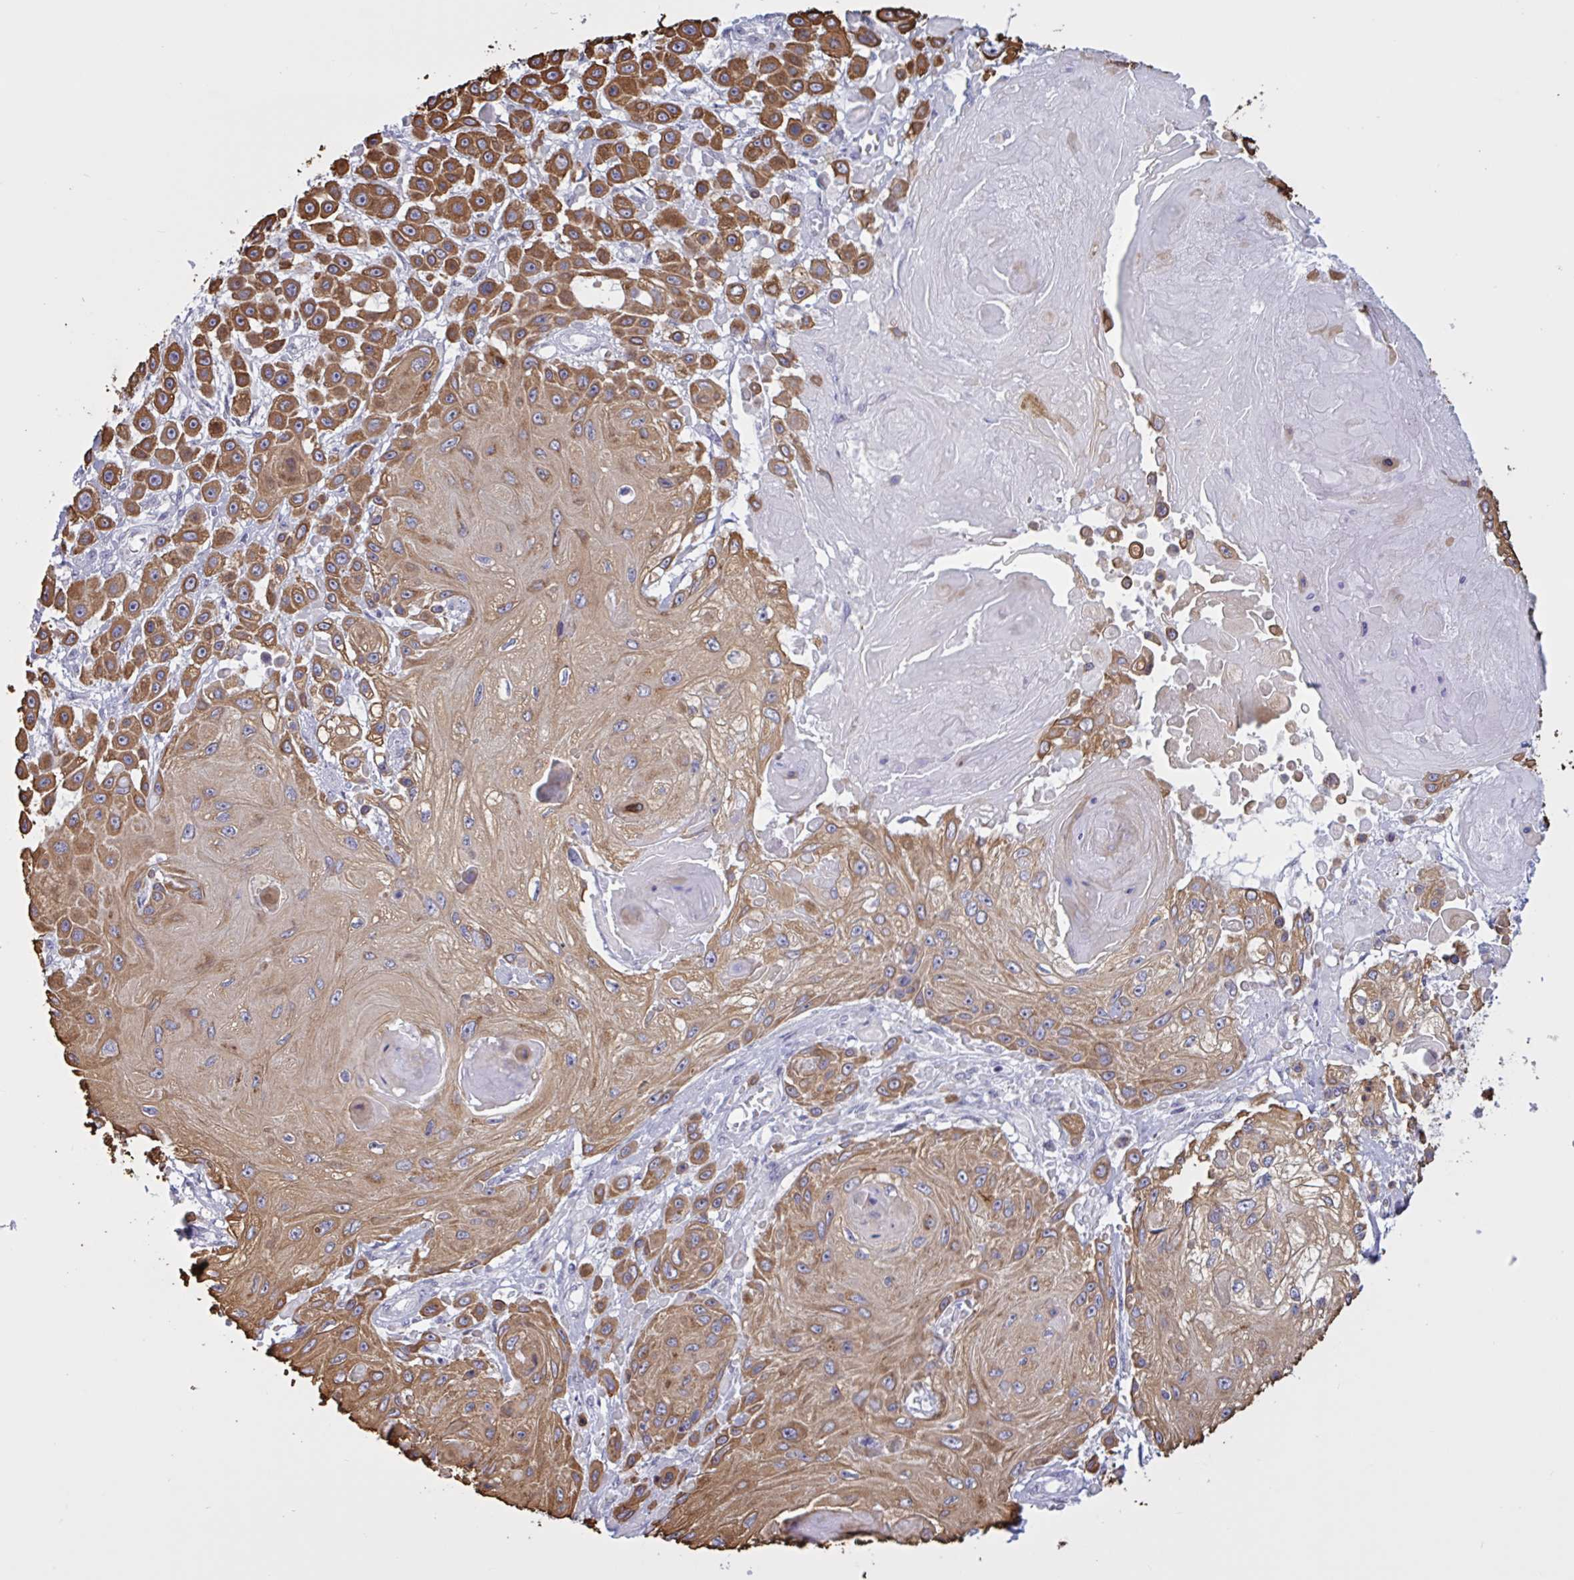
{"staining": {"intensity": "moderate", "quantity": ">75%", "location": "cytoplasmic/membranous"}, "tissue": "skin cancer", "cell_type": "Tumor cells", "image_type": "cancer", "snomed": [{"axis": "morphology", "description": "Squamous cell carcinoma, NOS"}, {"axis": "topography", "description": "Skin"}], "caption": "The immunohistochemical stain shows moderate cytoplasmic/membranous staining in tumor cells of squamous cell carcinoma (skin) tissue.", "gene": "PRMT6", "patient": {"sex": "male", "age": 67}}